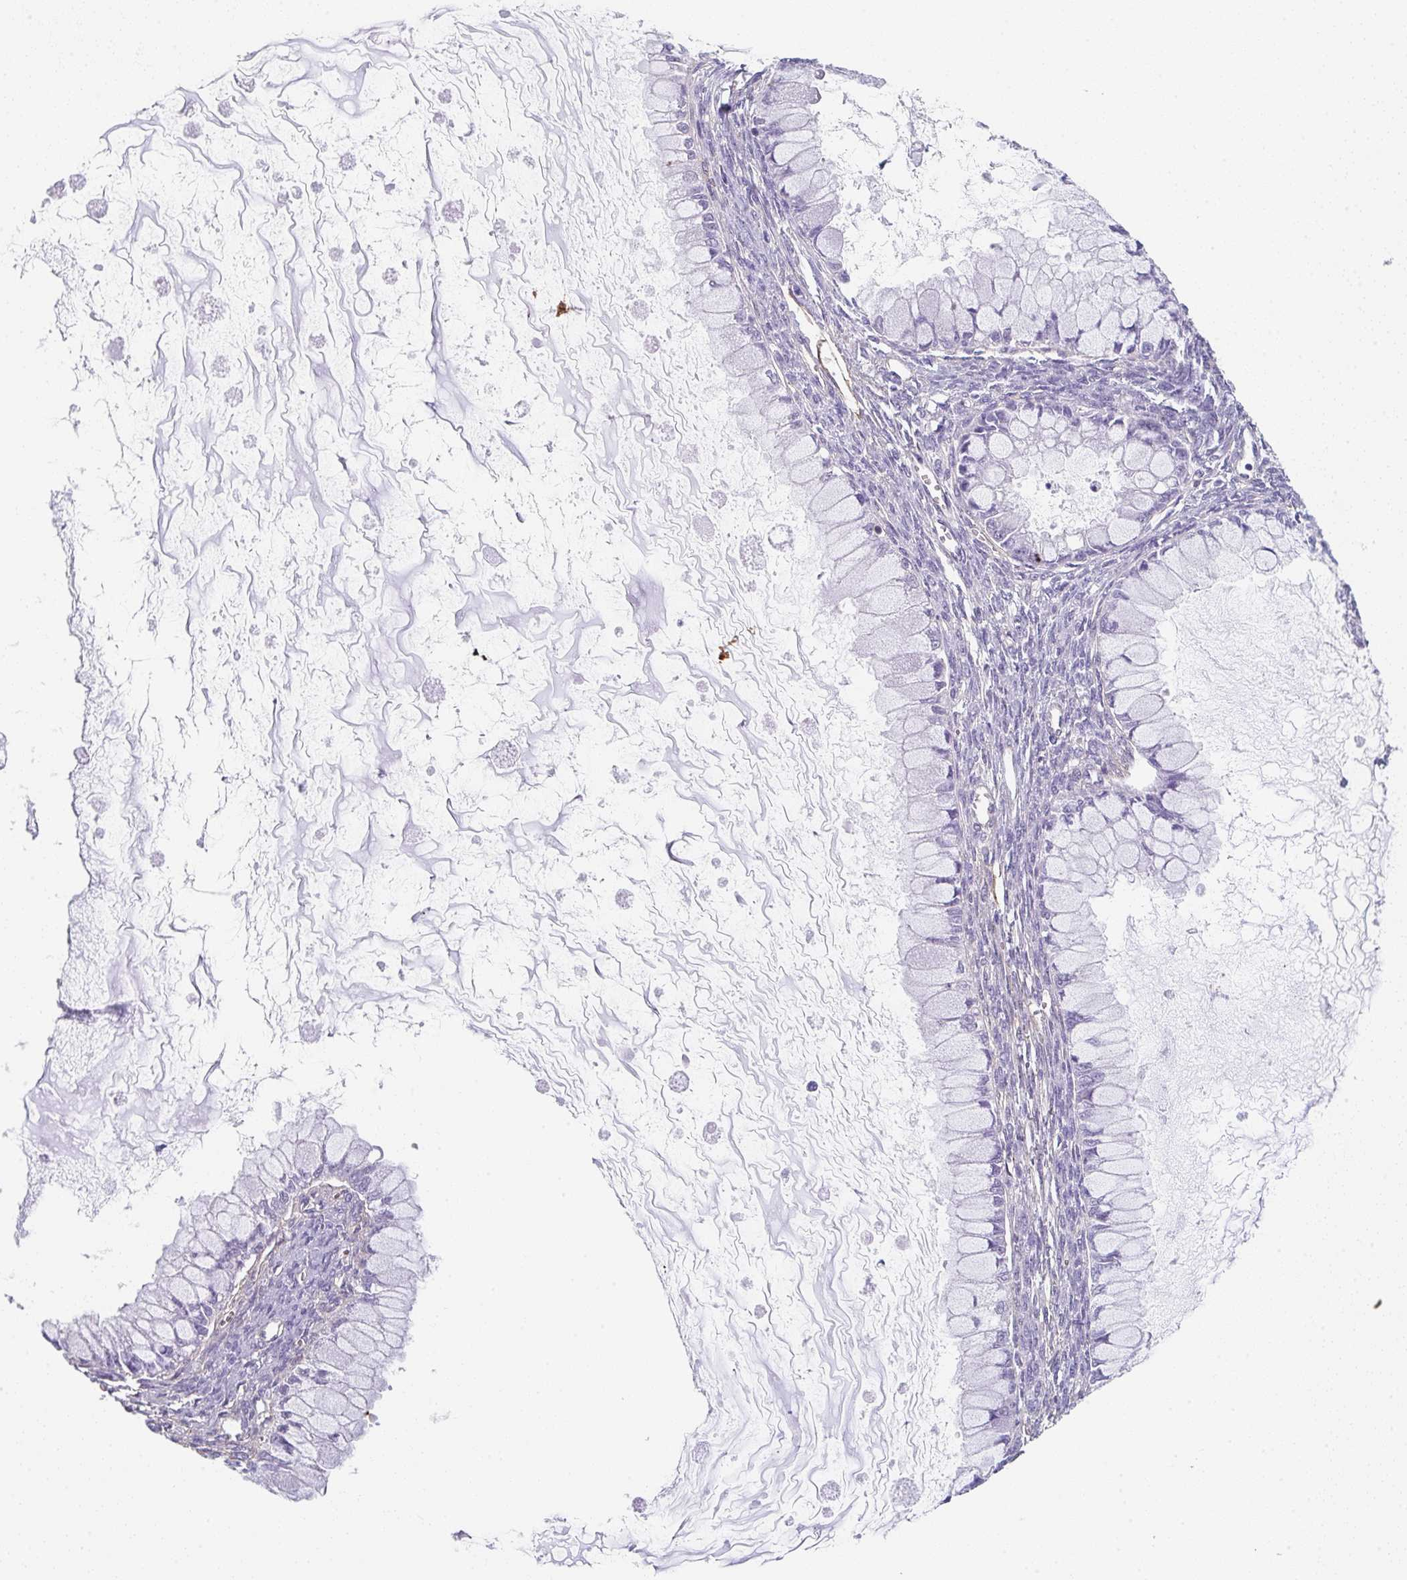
{"staining": {"intensity": "negative", "quantity": "none", "location": "none"}, "tissue": "ovarian cancer", "cell_type": "Tumor cells", "image_type": "cancer", "snomed": [{"axis": "morphology", "description": "Cystadenocarcinoma, mucinous, NOS"}, {"axis": "topography", "description": "Ovary"}], "caption": "IHC of ovarian cancer (mucinous cystadenocarcinoma) demonstrates no expression in tumor cells. (DAB immunohistochemistry, high magnification).", "gene": "DBN1", "patient": {"sex": "female", "age": 34}}